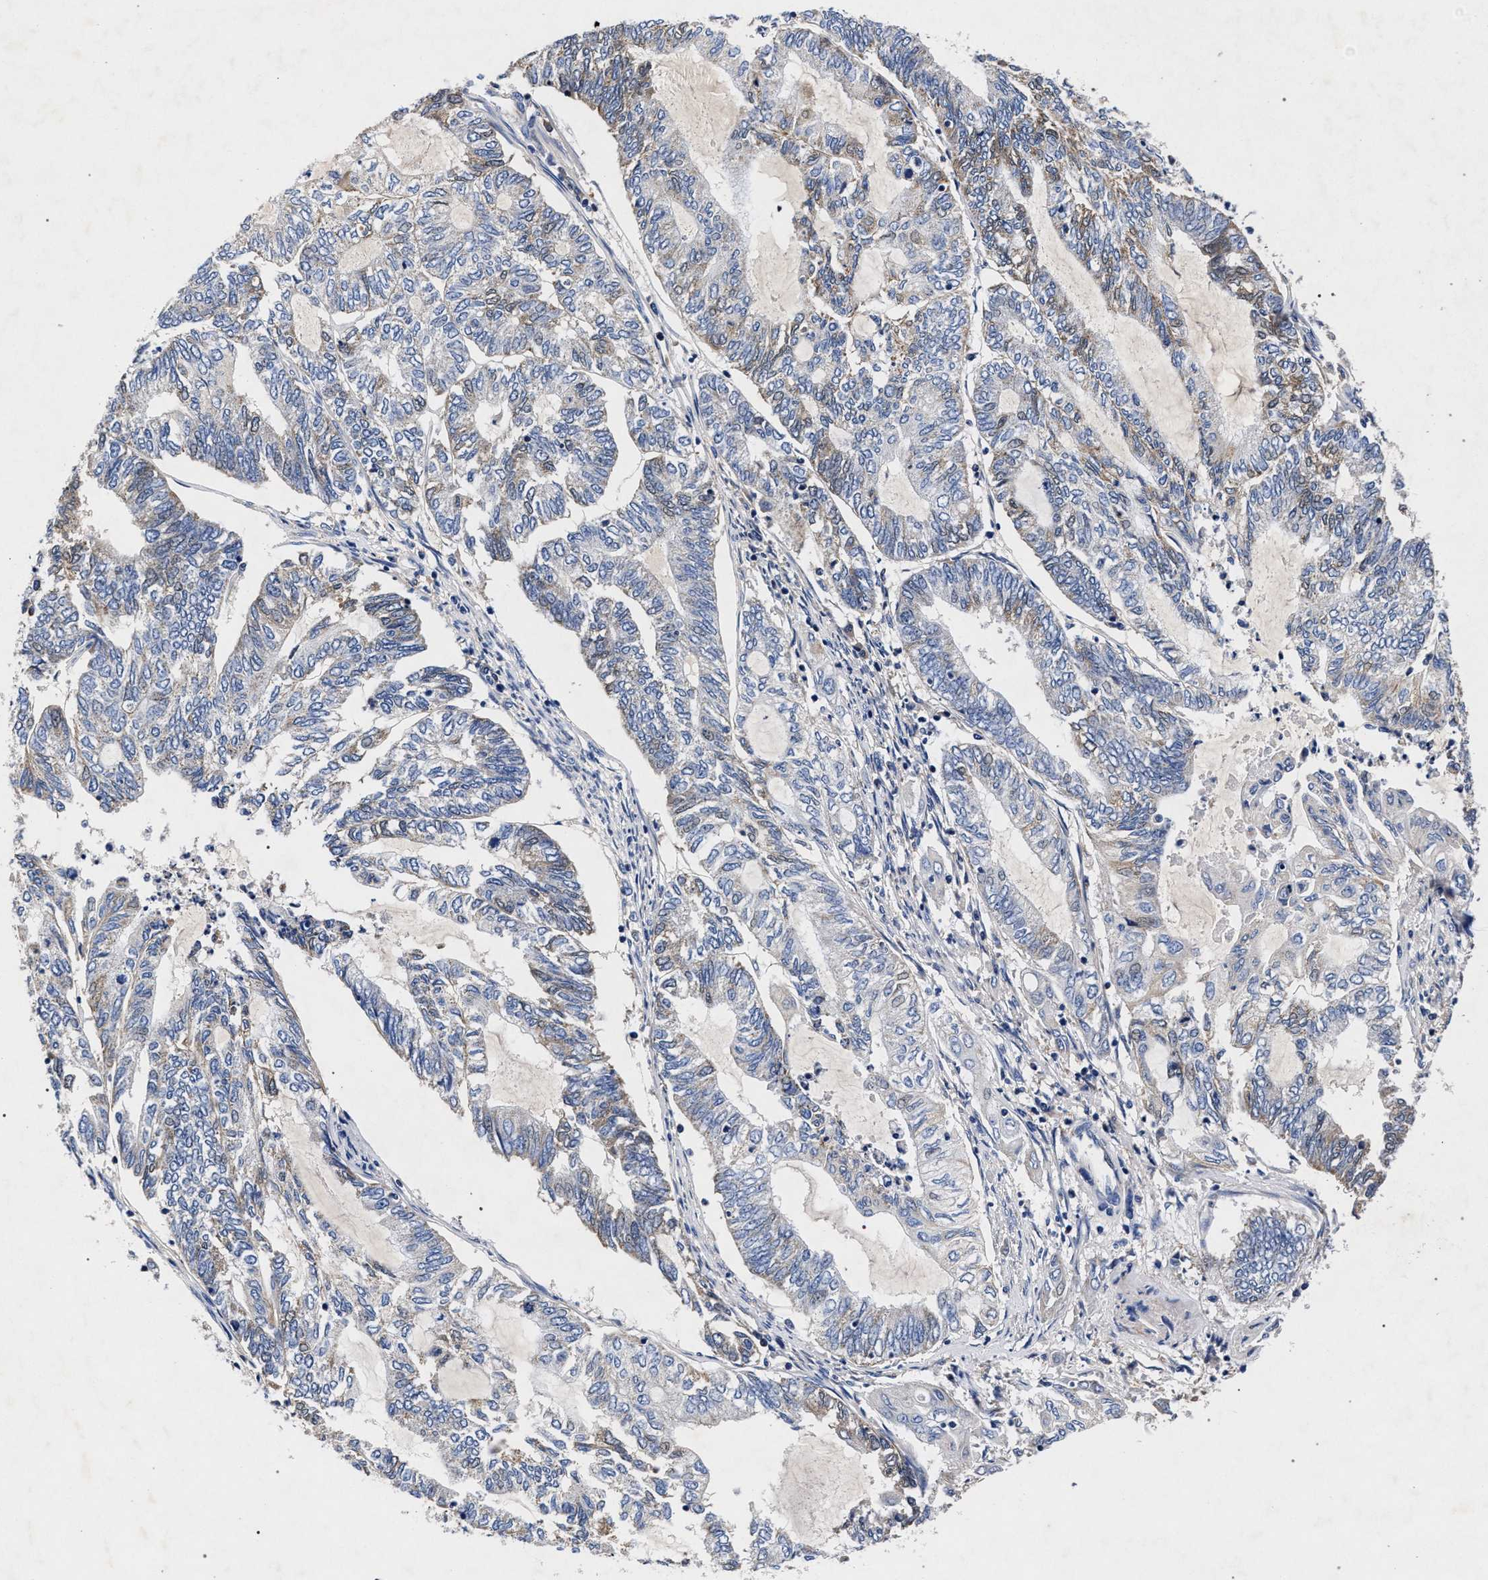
{"staining": {"intensity": "weak", "quantity": "<25%", "location": "cytoplasmic/membranous"}, "tissue": "endometrial cancer", "cell_type": "Tumor cells", "image_type": "cancer", "snomed": [{"axis": "morphology", "description": "Adenocarcinoma, NOS"}, {"axis": "topography", "description": "Uterus"}, {"axis": "topography", "description": "Endometrium"}], "caption": "Human endometrial cancer (adenocarcinoma) stained for a protein using IHC displays no positivity in tumor cells.", "gene": "HSD17B14", "patient": {"sex": "female", "age": 70}}